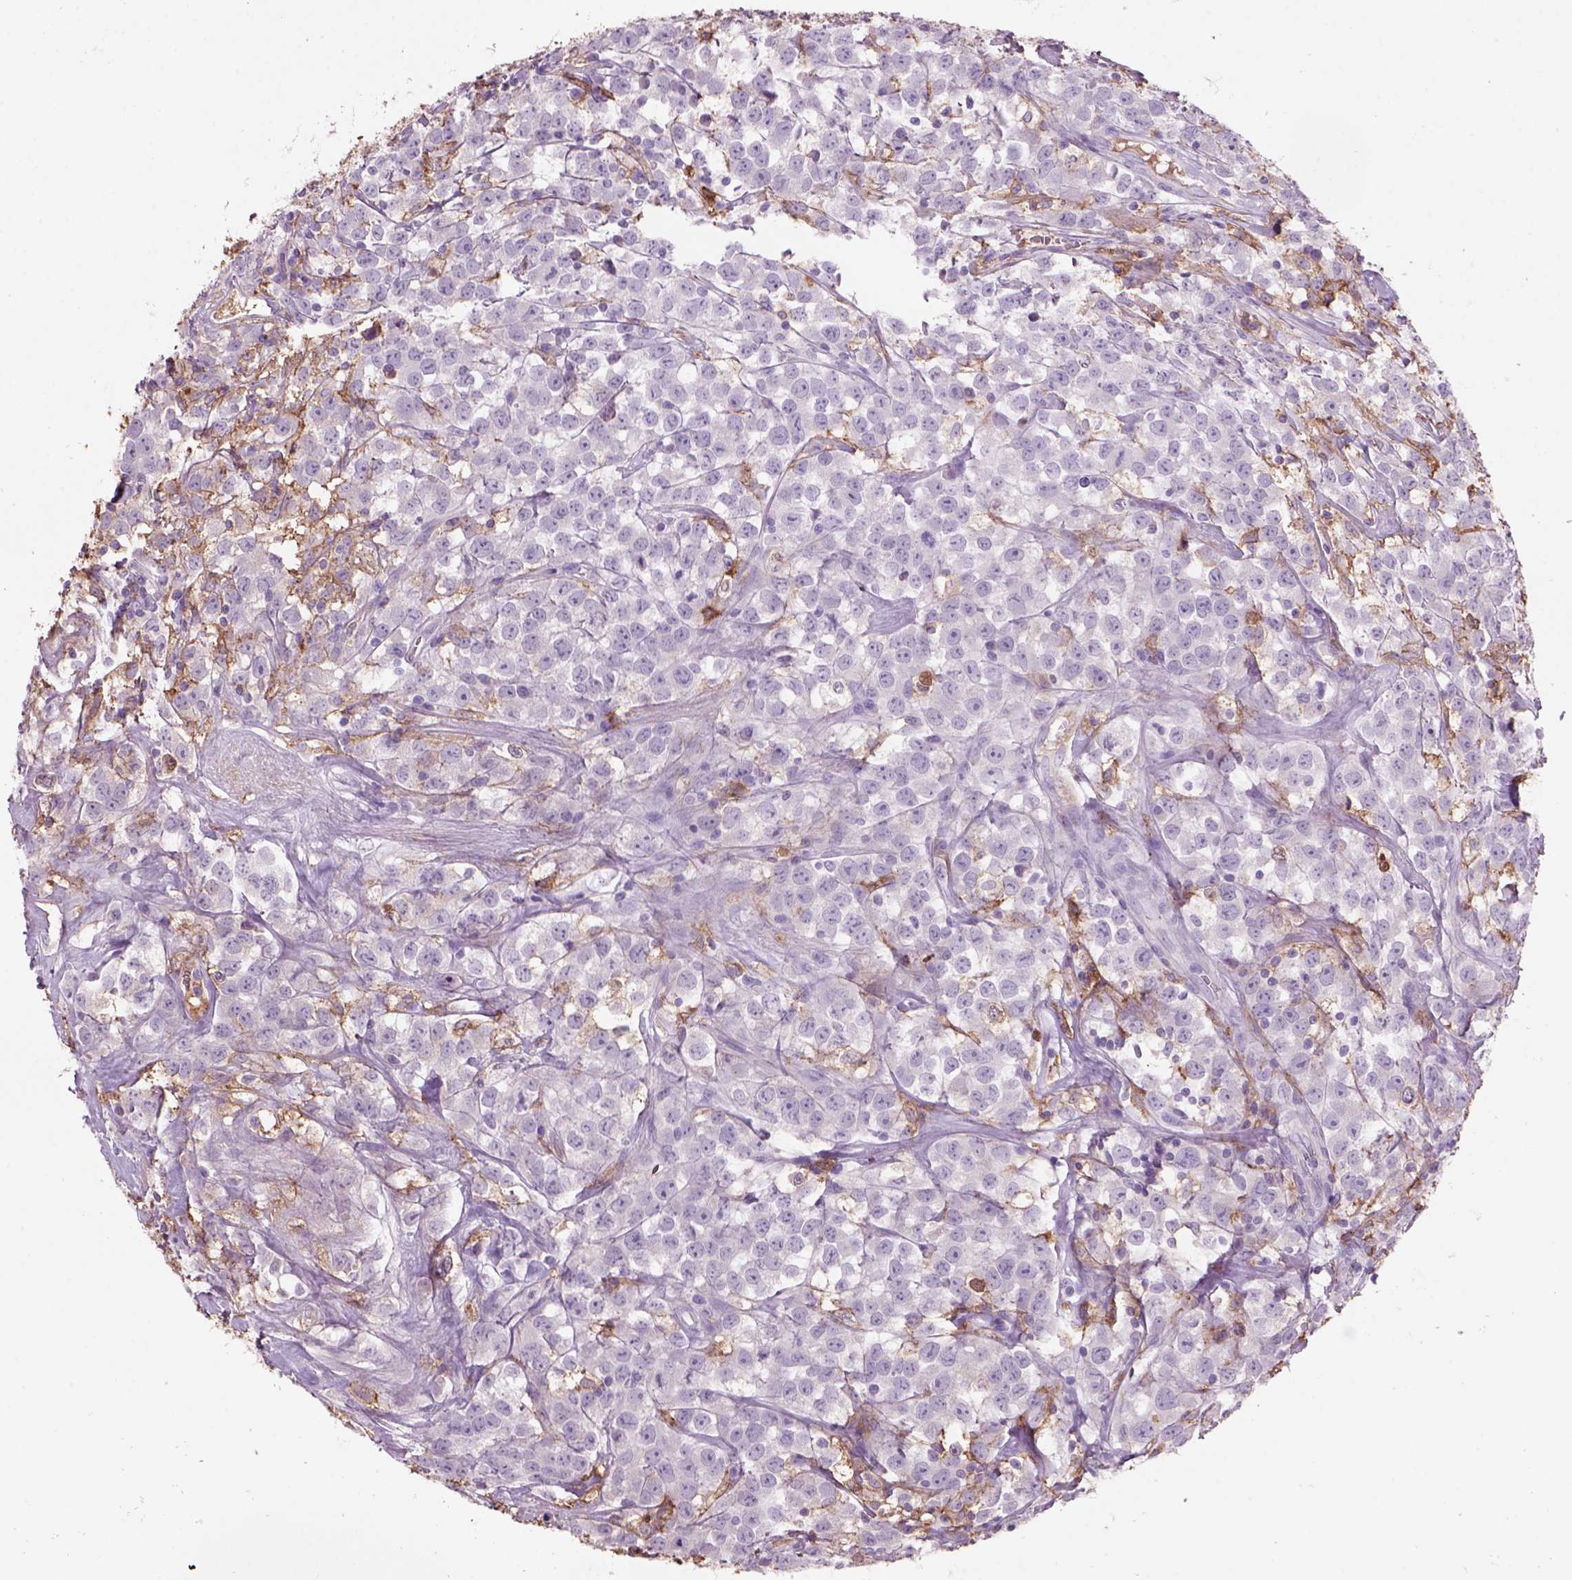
{"staining": {"intensity": "negative", "quantity": "none", "location": "none"}, "tissue": "testis cancer", "cell_type": "Tumor cells", "image_type": "cancer", "snomed": [{"axis": "morphology", "description": "Seminoma, NOS"}, {"axis": "topography", "description": "Testis"}], "caption": "Seminoma (testis) stained for a protein using immunohistochemistry reveals no positivity tumor cells.", "gene": "CD14", "patient": {"sex": "male", "age": 59}}